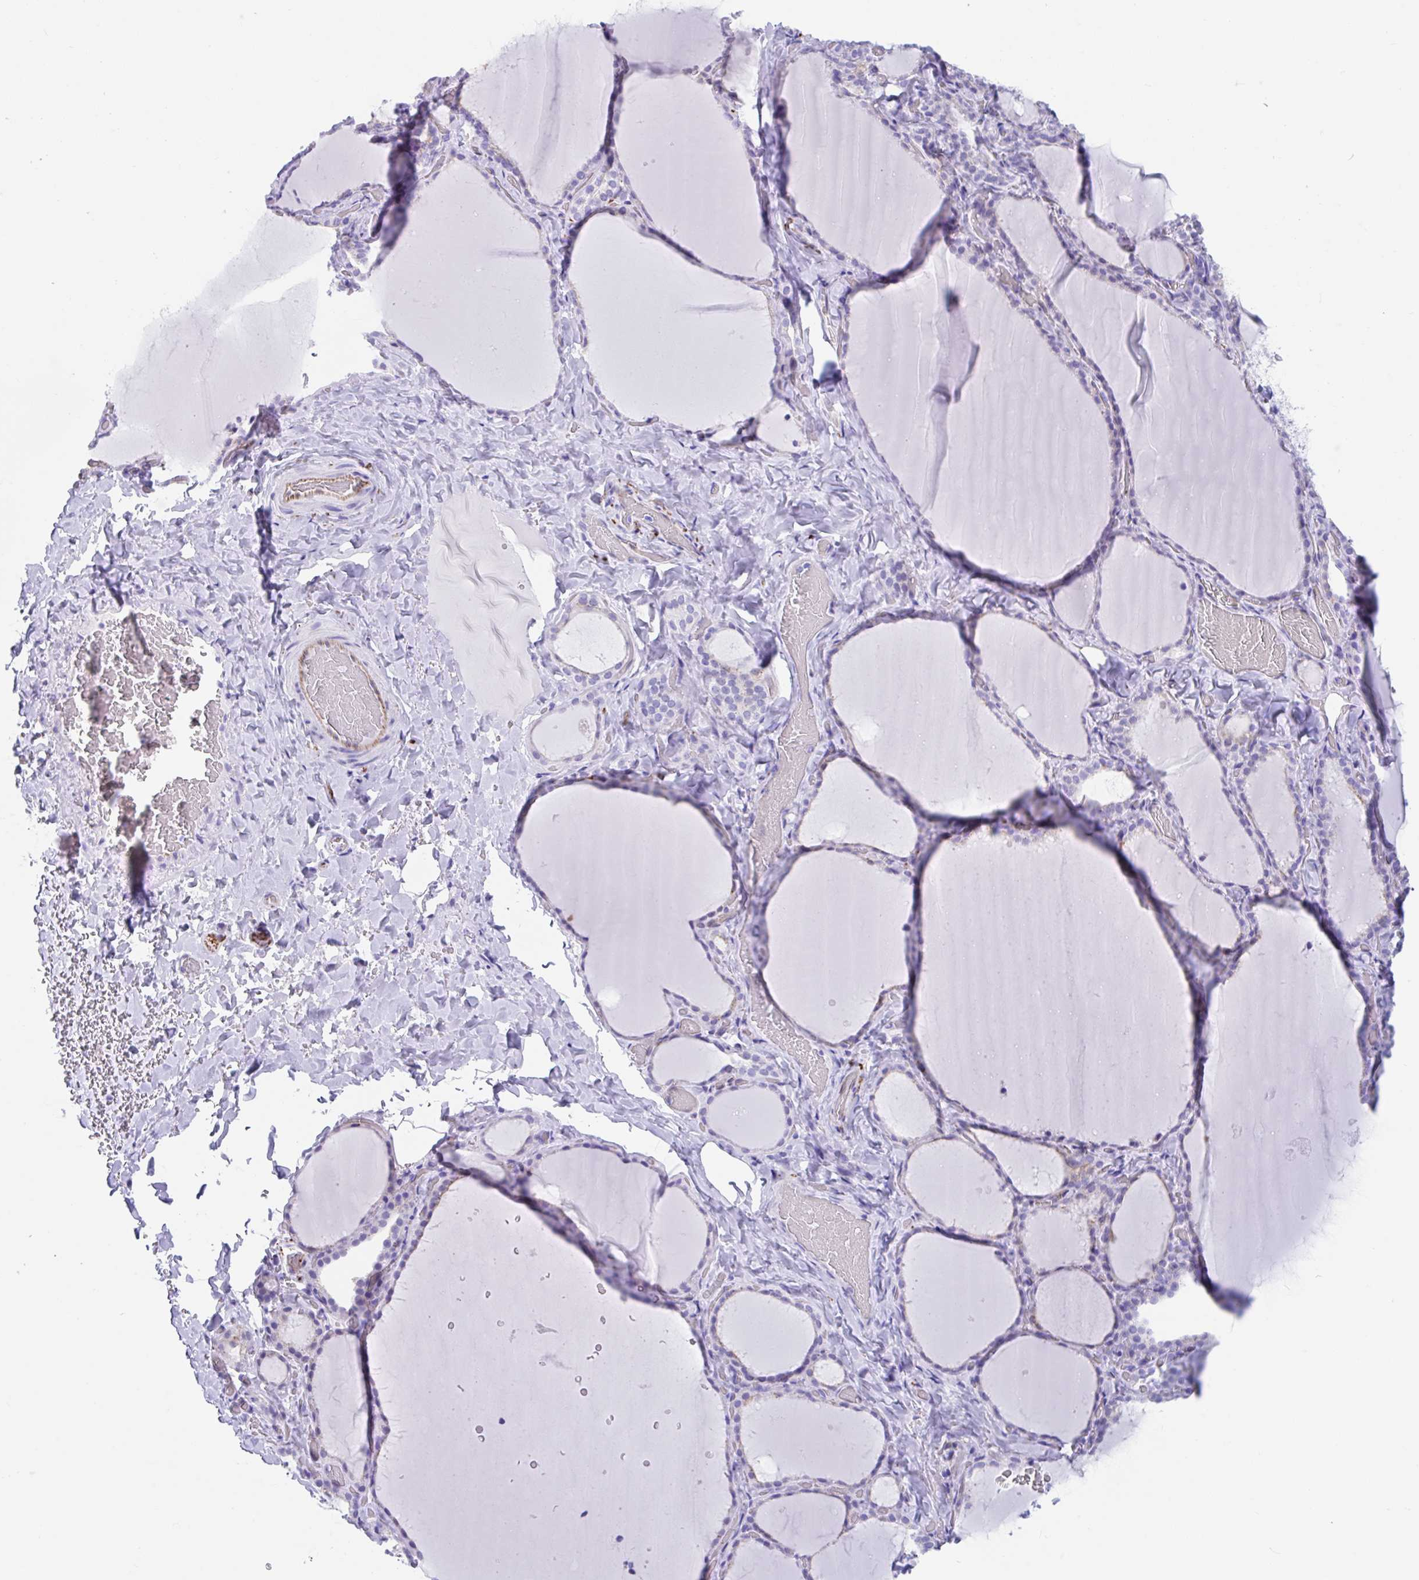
{"staining": {"intensity": "negative", "quantity": "none", "location": "none"}, "tissue": "thyroid gland", "cell_type": "Glandular cells", "image_type": "normal", "snomed": [{"axis": "morphology", "description": "Normal tissue, NOS"}, {"axis": "topography", "description": "Thyroid gland"}], "caption": "Protein analysis of unremarkable thyroid gland demonstrates no significant positivity in glandular cells.", "gene": "FAM107A", "patient": {"sex": "female", "age": 22}}